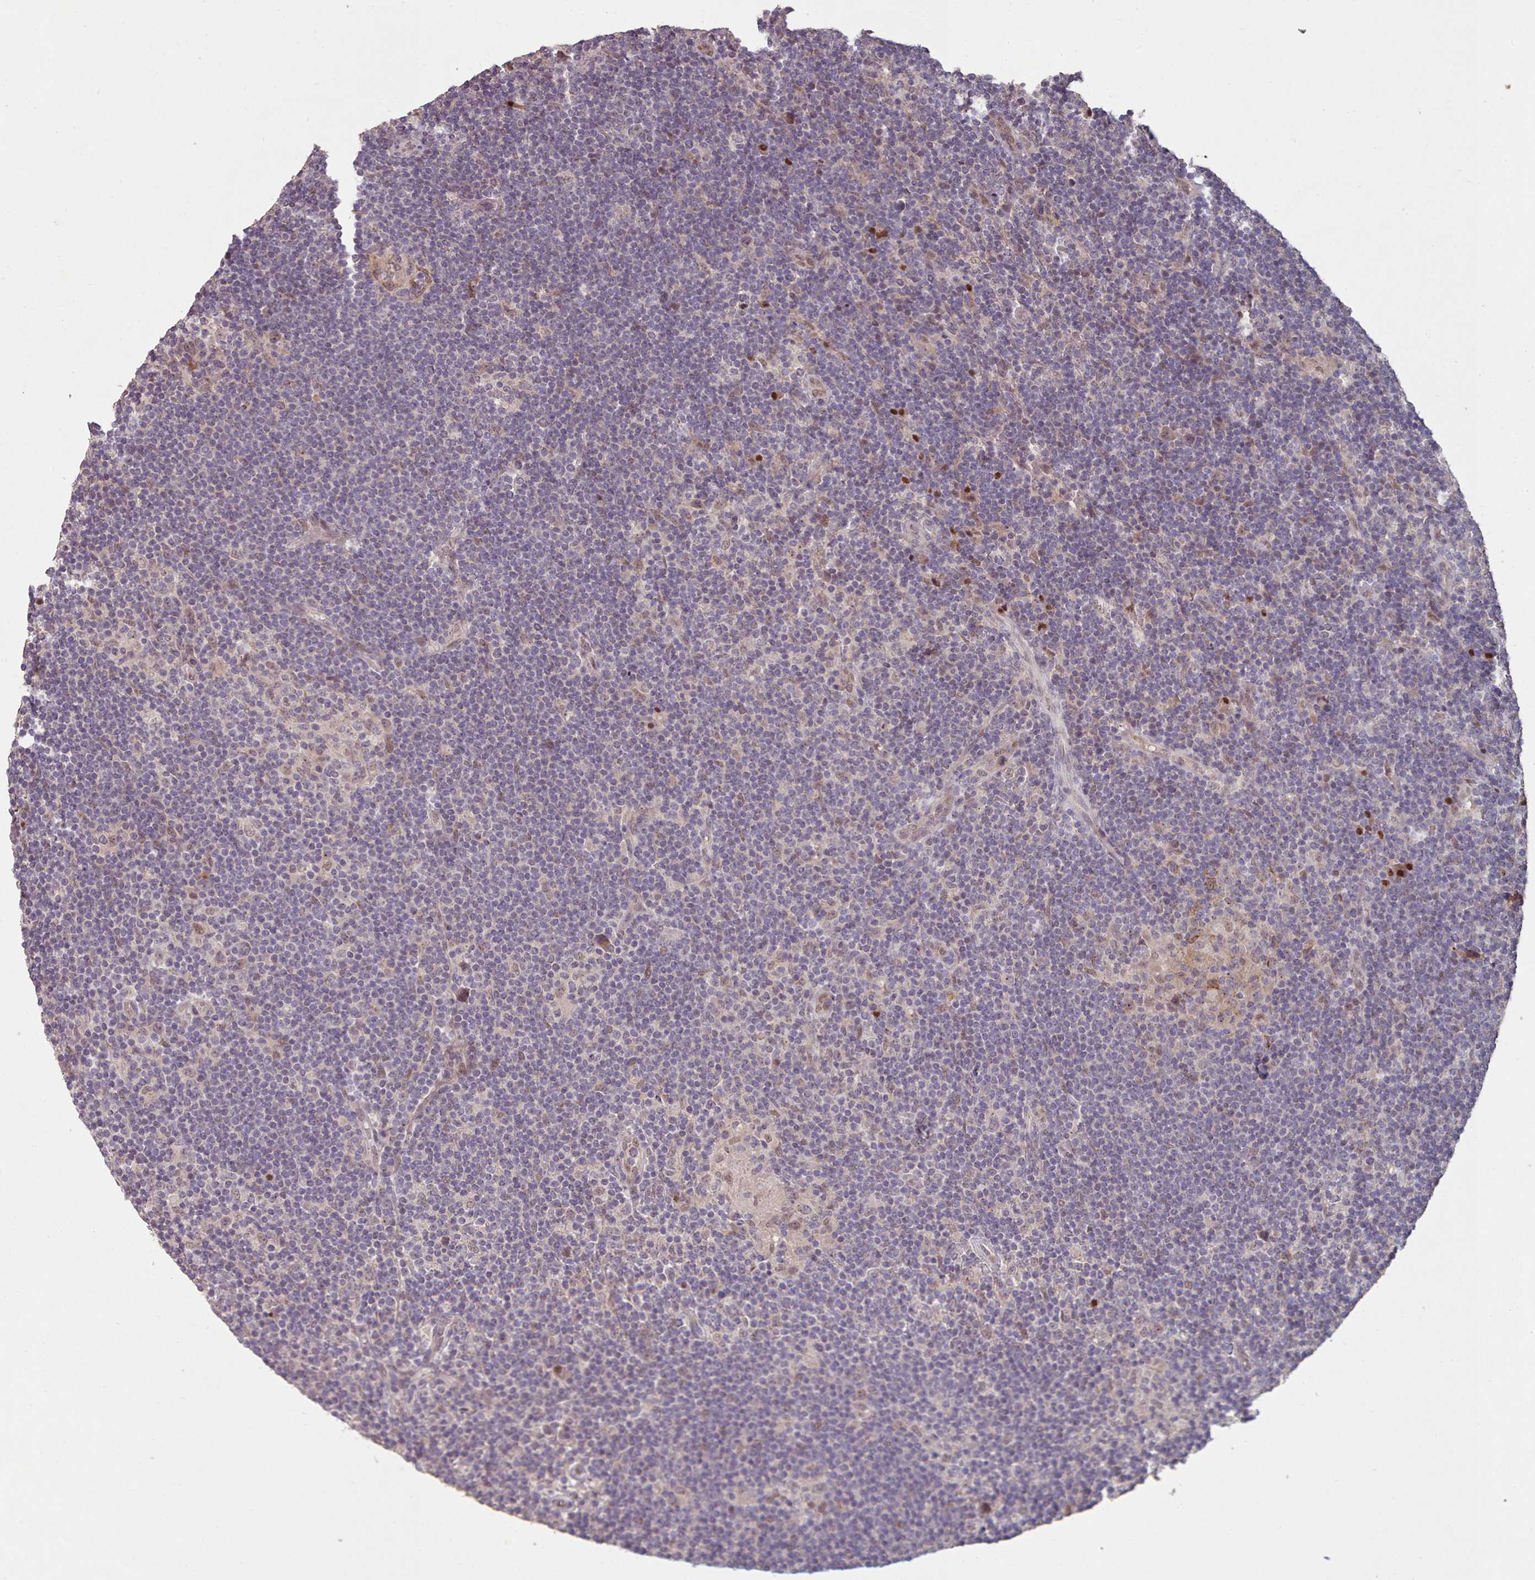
{"staining": {"intensity": "negative", "quantity": "none", "location": "none"}, "tissue": "lymphoma", "cell_type": "Tumor cells", "image_type": "cancer", "snomed": [{"axis": "morphology", "description": "Hodgkin's disease, NOS"}, {"axis": "topography", "description": "Lymph node"}], "caption": "Immunohistochemistry (IHC) of Hodgkin's disease shows no expression in tumor cells.", "gene": "ERCC6L", "patient": {"sex": "female", "age": 57}}